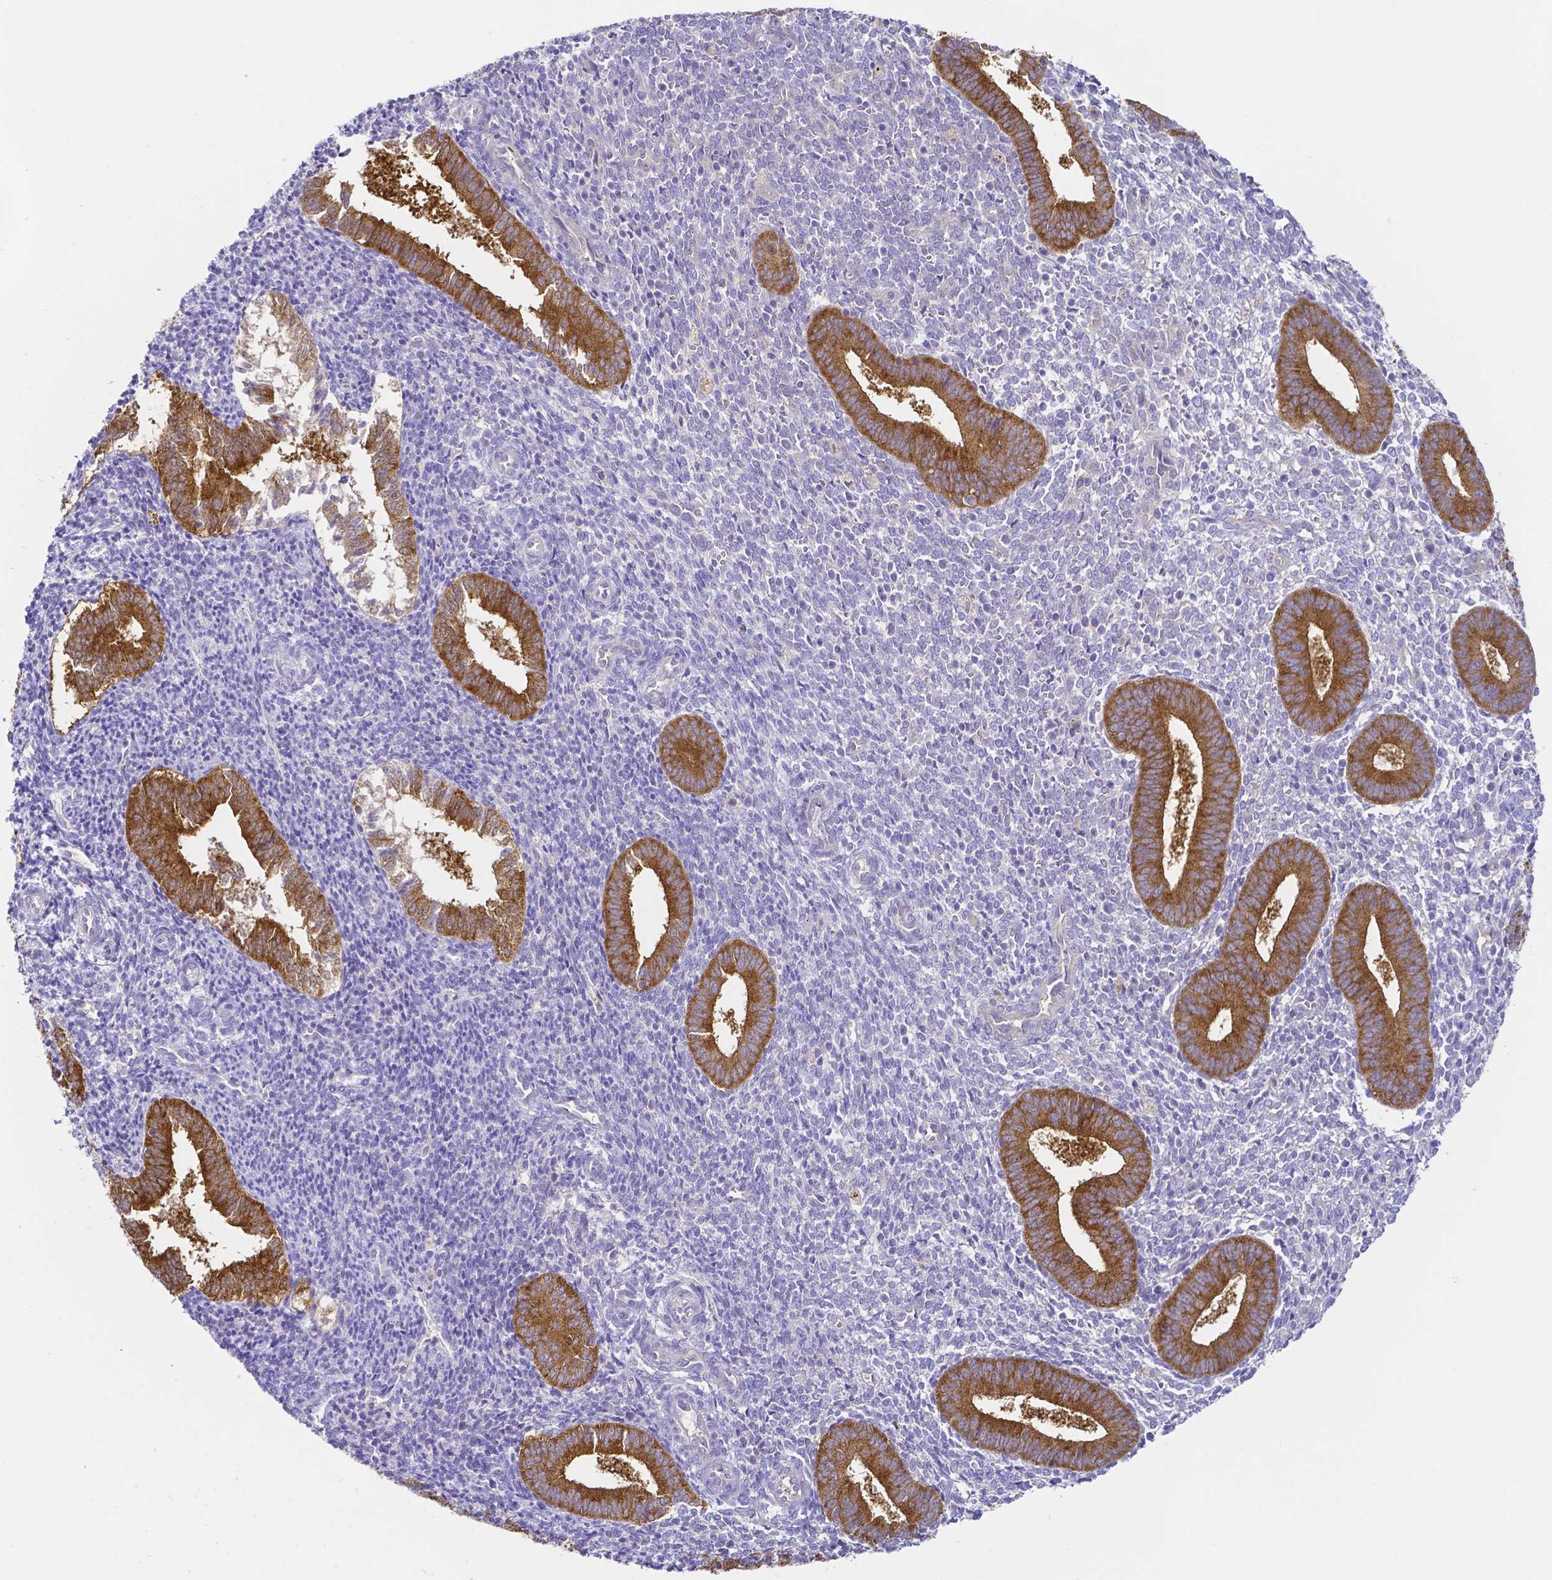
{"staining": {"intensity": "negative", "quantity": "none", "location": "none"}, "tissue": "endometrium", "cell_type": "Cells in endometrial stroma", "image_type": "normal", "snomed": [{"axis": "morphology", "description": "Normal tissue, NOS"}, {"axis": "topography", "description": "Endometrium"}], "caption": "This is an immunohistochemistry photomicrograph of normal endometrium. There is no expression in cells in endometrial stroma.", "gene": "PKP3", "patient": {"sex": "female", "age": 25}}